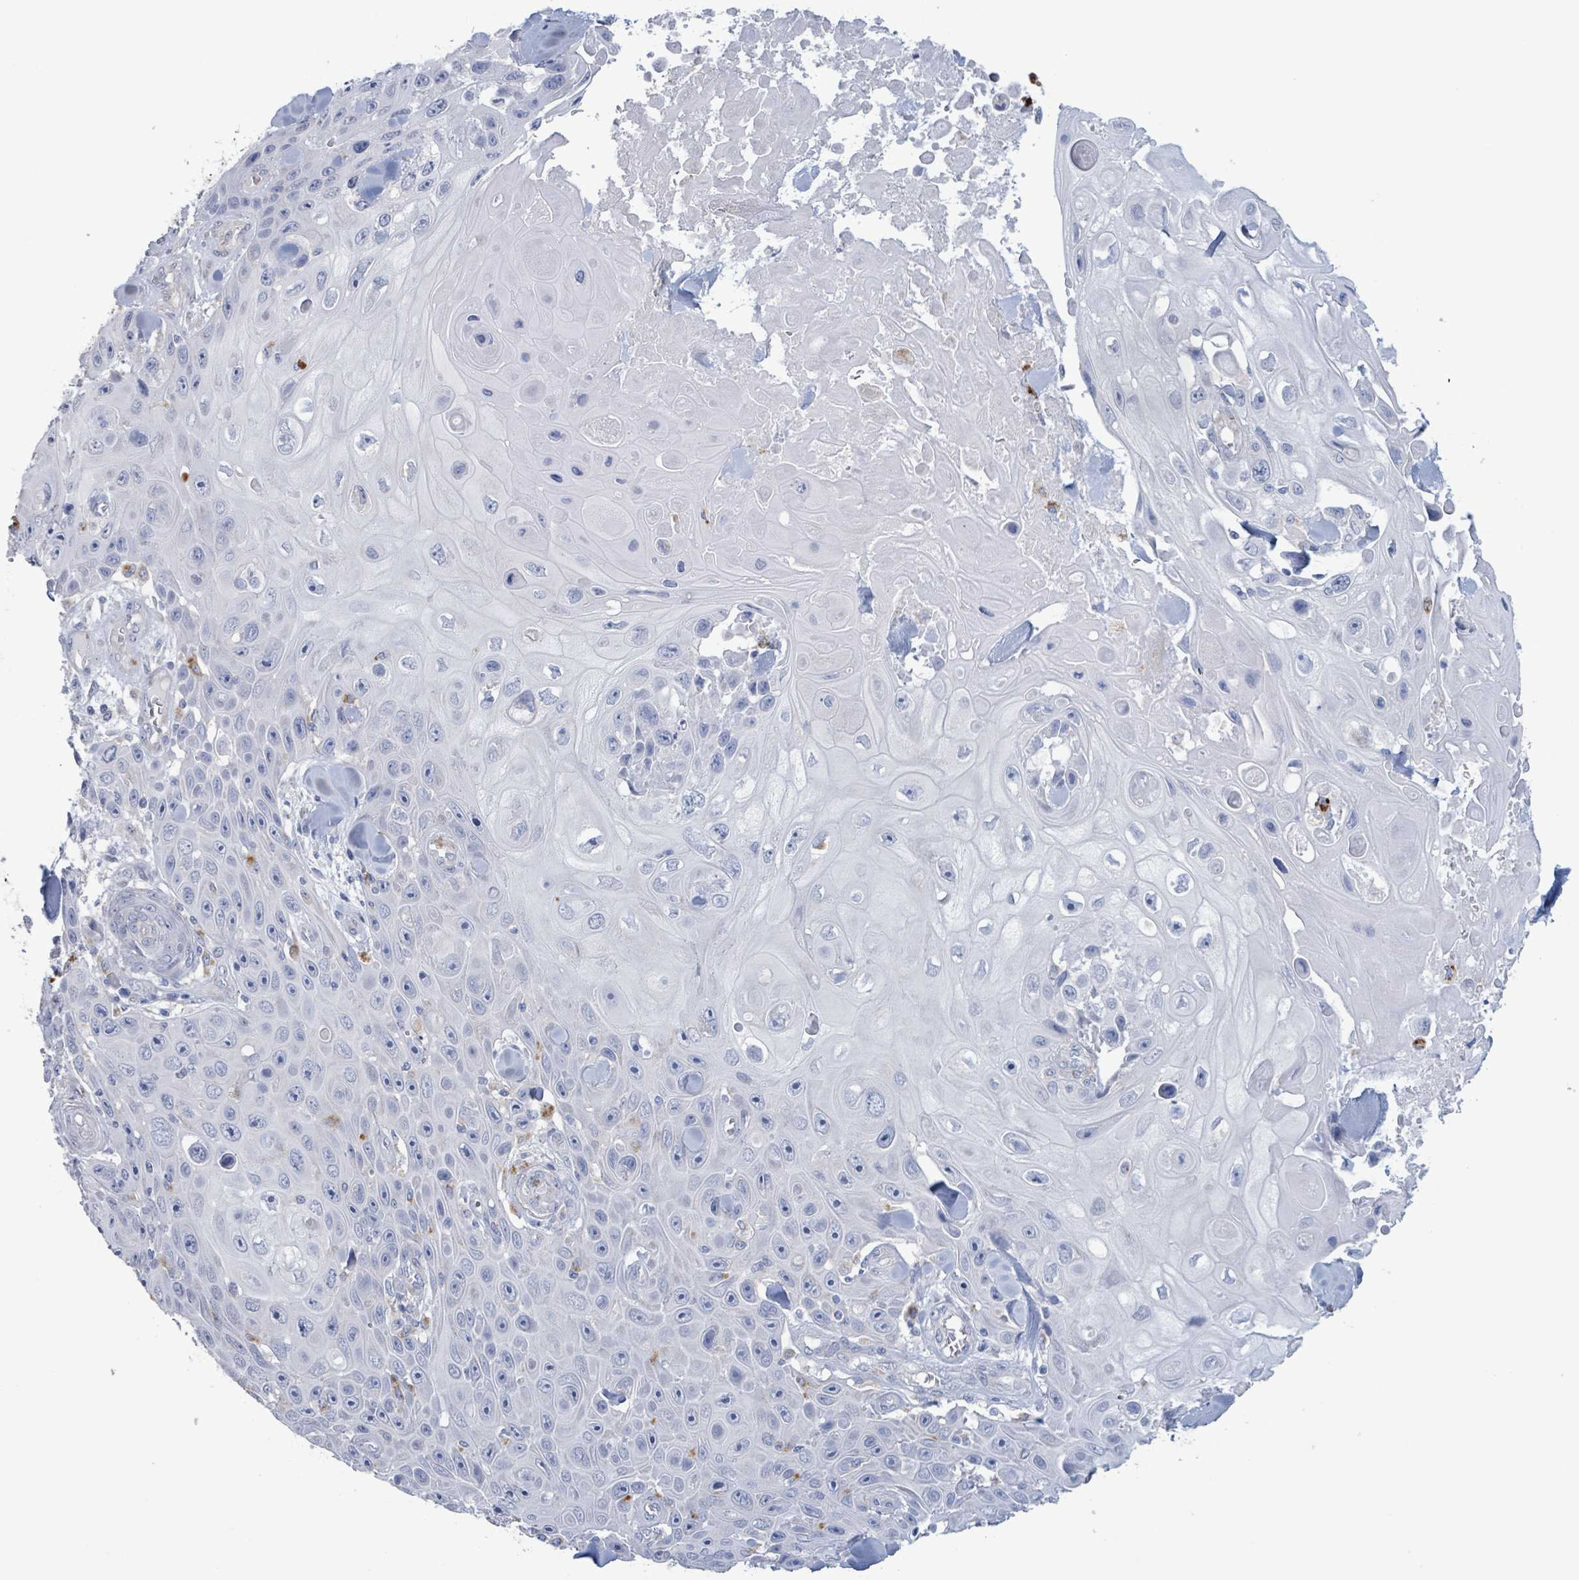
{"staining": {"intensity": "negative", "quantity": "none", "location": "none"}, "tissue": "skin cancer", "cell_type": "Tumor cells", "image_type": "cancer", "snomed": [{"axis": "morphology", "description": "Squamous cell carcinoma, NOS"}, {"axis": "topography", "description": "Skin"}], "caption": "Immunohistochemistry (IHC) of skin squamous cell carcinoma demonstrates no expression in tumor cells.", "gene": "PKLR", "patient": {"sex": "male", "age": 82}}